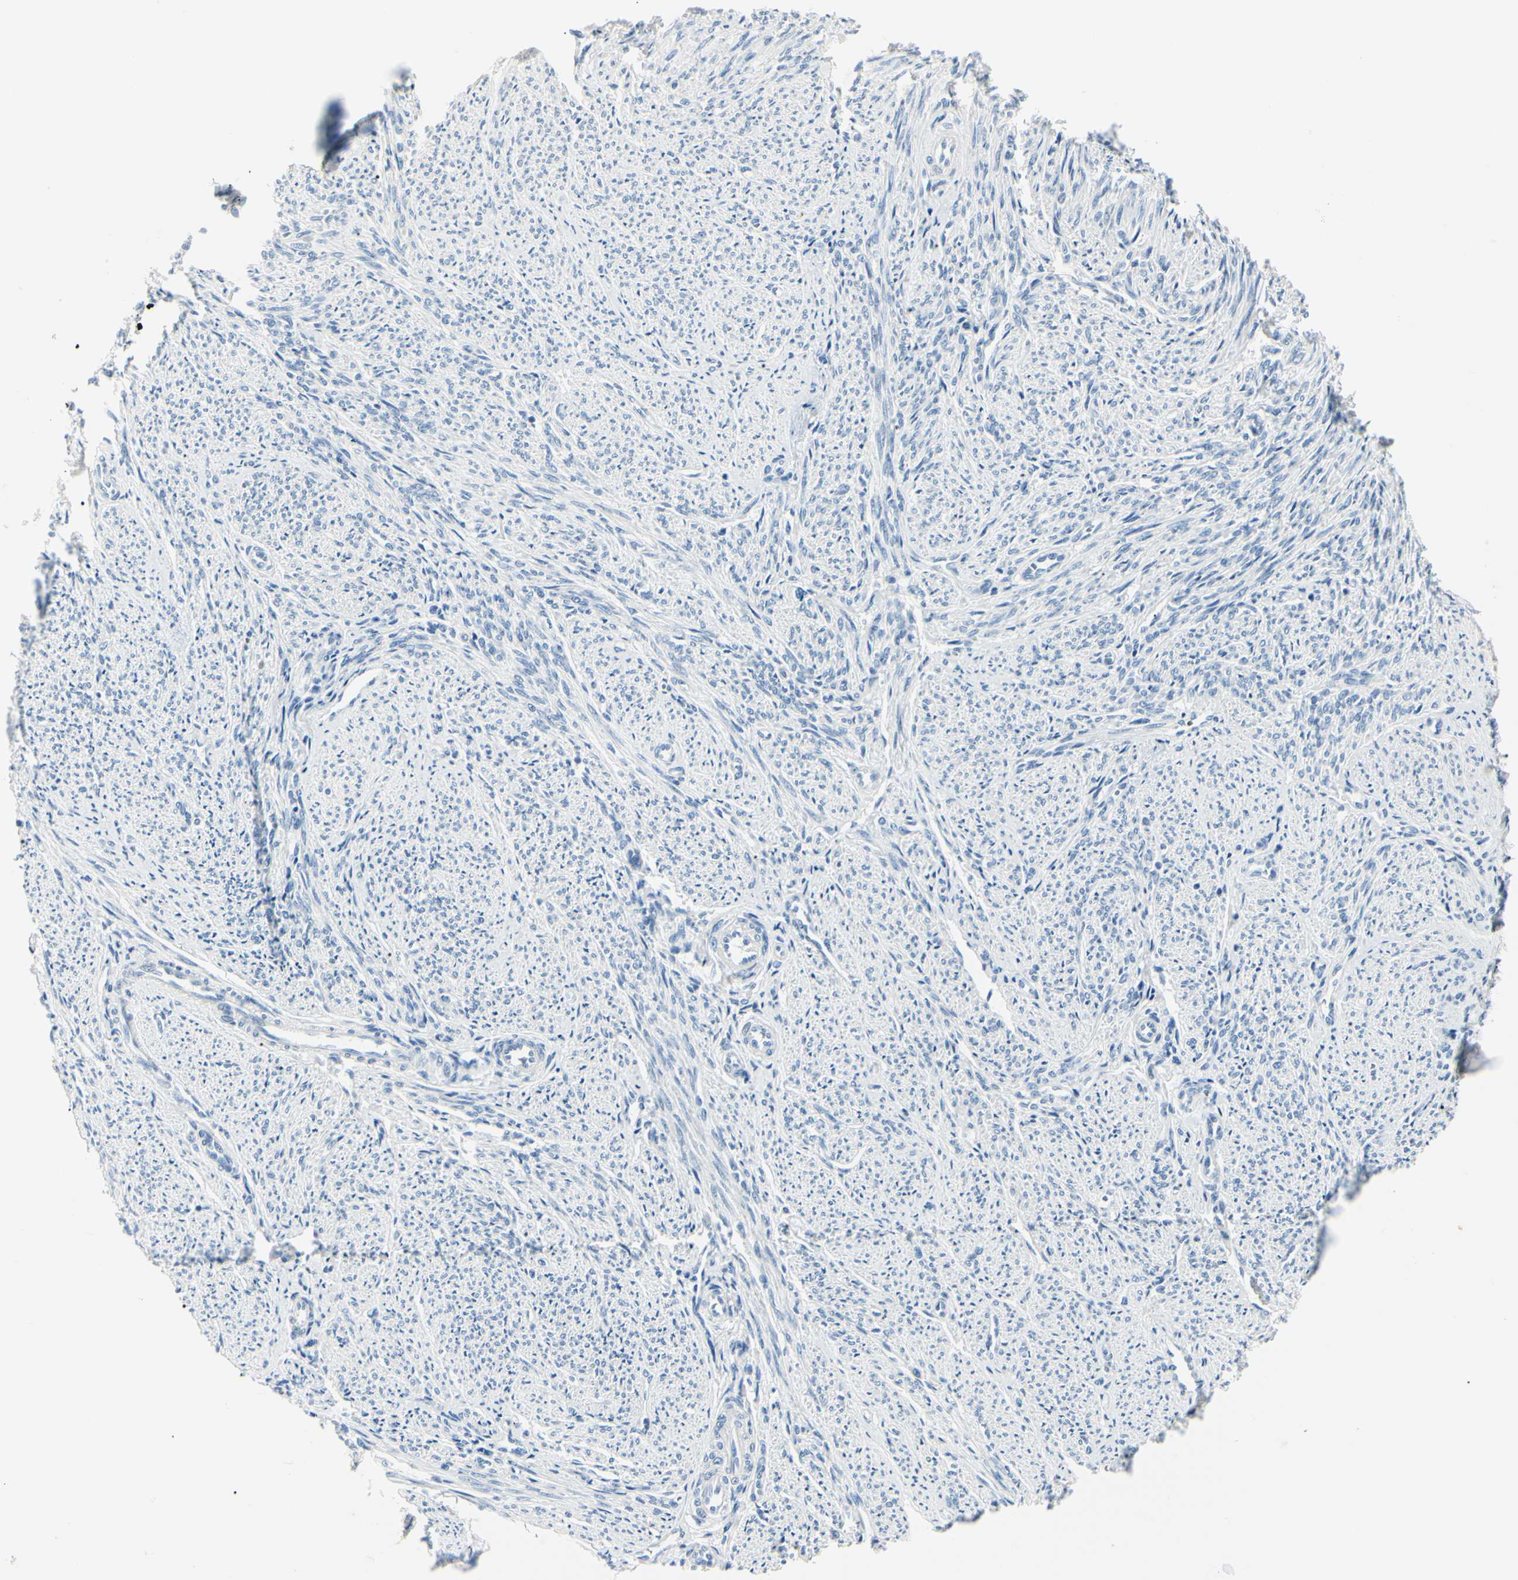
{"staining": {"intensity": "negative", "quantity": "none", "location": "none"}, "tissue": "smooth muscle", "cell_type": "Smooth muscle cells", "image_type": "normal", "snomed": [{"axis": "morphology", "description": "Normal tissue, NOS"}, {"axis": "topography", "description": "Smooth muscle"}], "caption": "DAB immunohistochemical staining of normal smooth muscle exhibits no significant staining in smooth muscle cells. (Immunohistochemistry (ihc), brightfield microscopy, high magnification).", "gene": "CA2", "patient": {"sex": "female", "age": 65}}